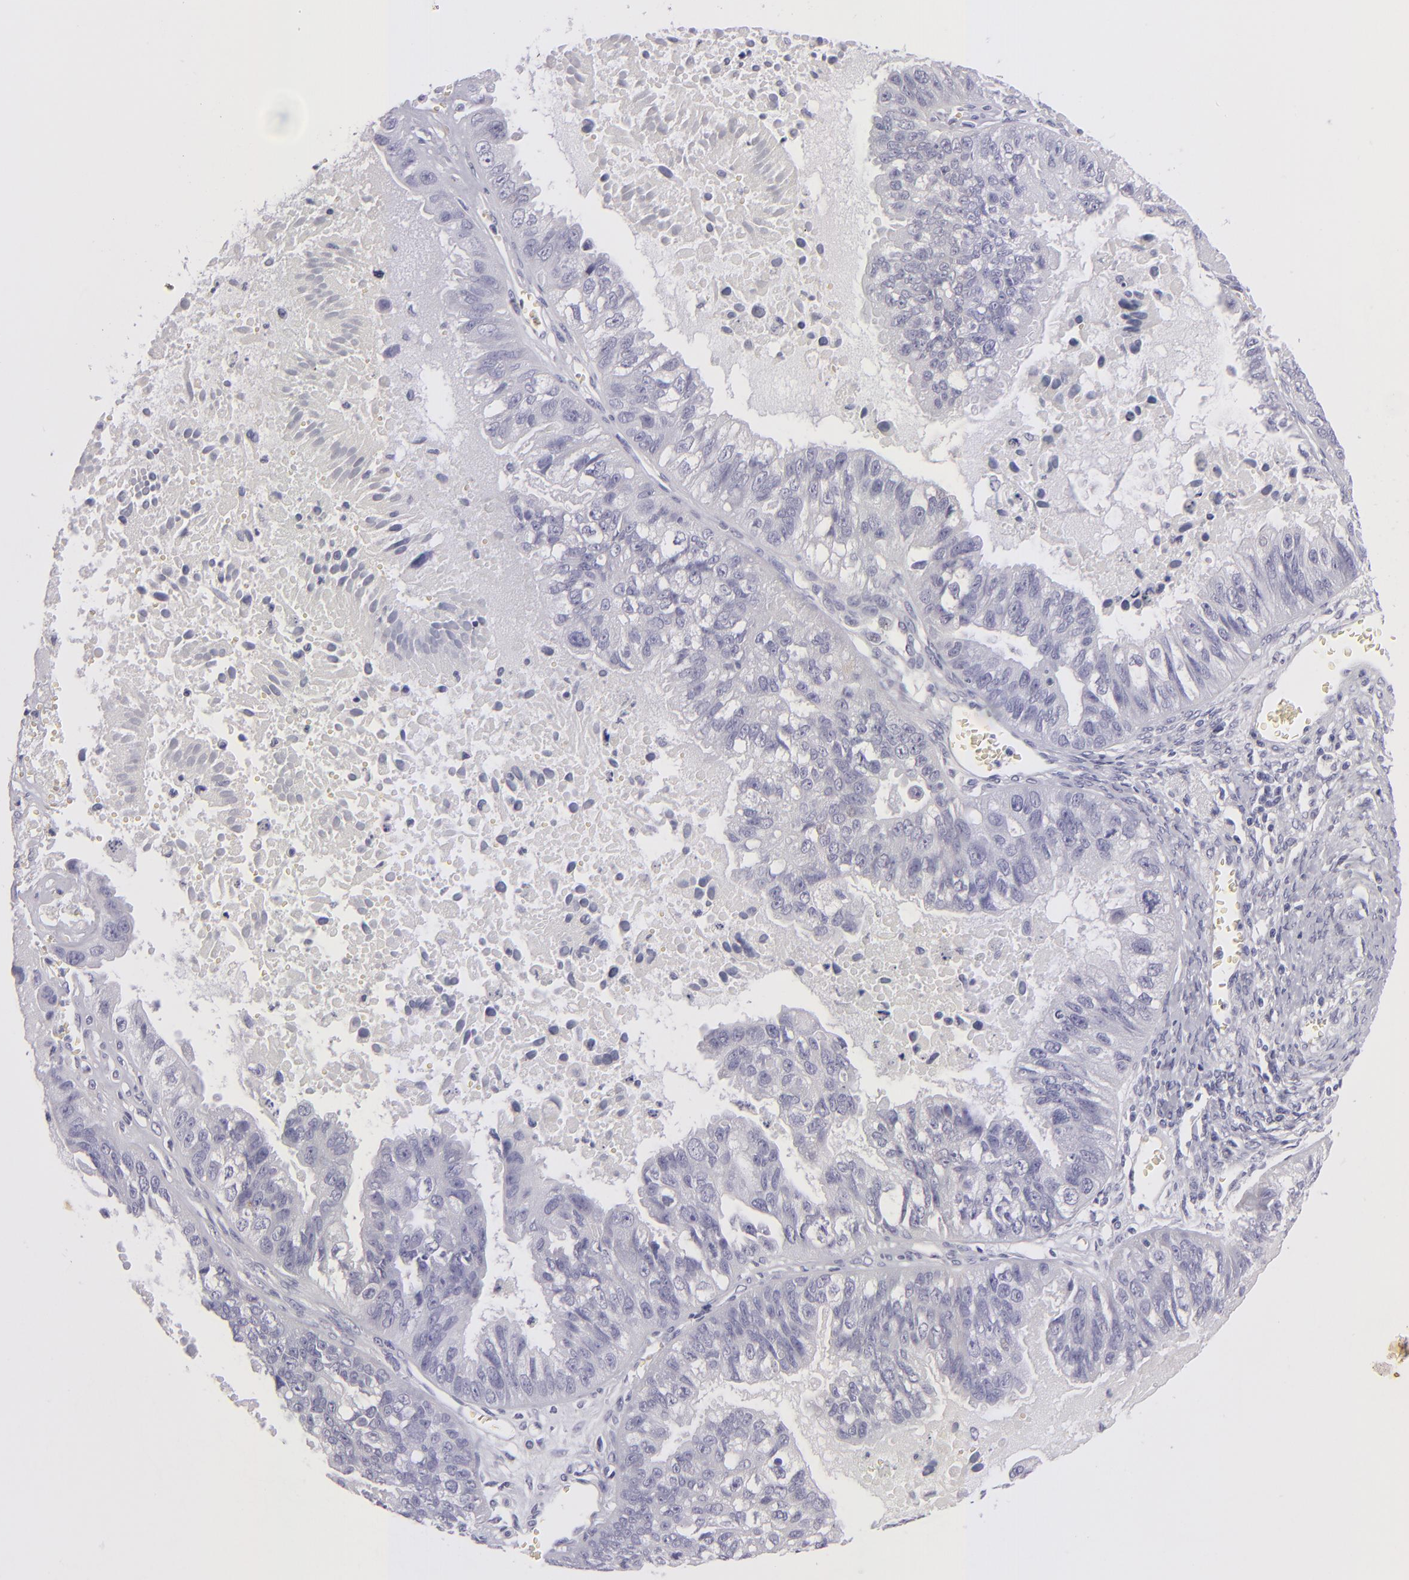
{"staining": {"intensity": "negative", "quantity": "none", "location": "none"}, "tissue": "ovarian cancer", "cell_type": "Tumor cells", "image_type": "cancer", "snomed": [{"axis": "morphology", "description": "Carcinoma, endometroid"}, {"axis": "topography", "description": "Ovary"}], "caption": "Immunohistochemistry micrograph of neoplastic tissue: human ovarian endometroid carcinoma stained with DAB displays no significant protein expression in tumor cells.", "gene": "TNNC1", "patient": {"sex": "female", "age": 85}}